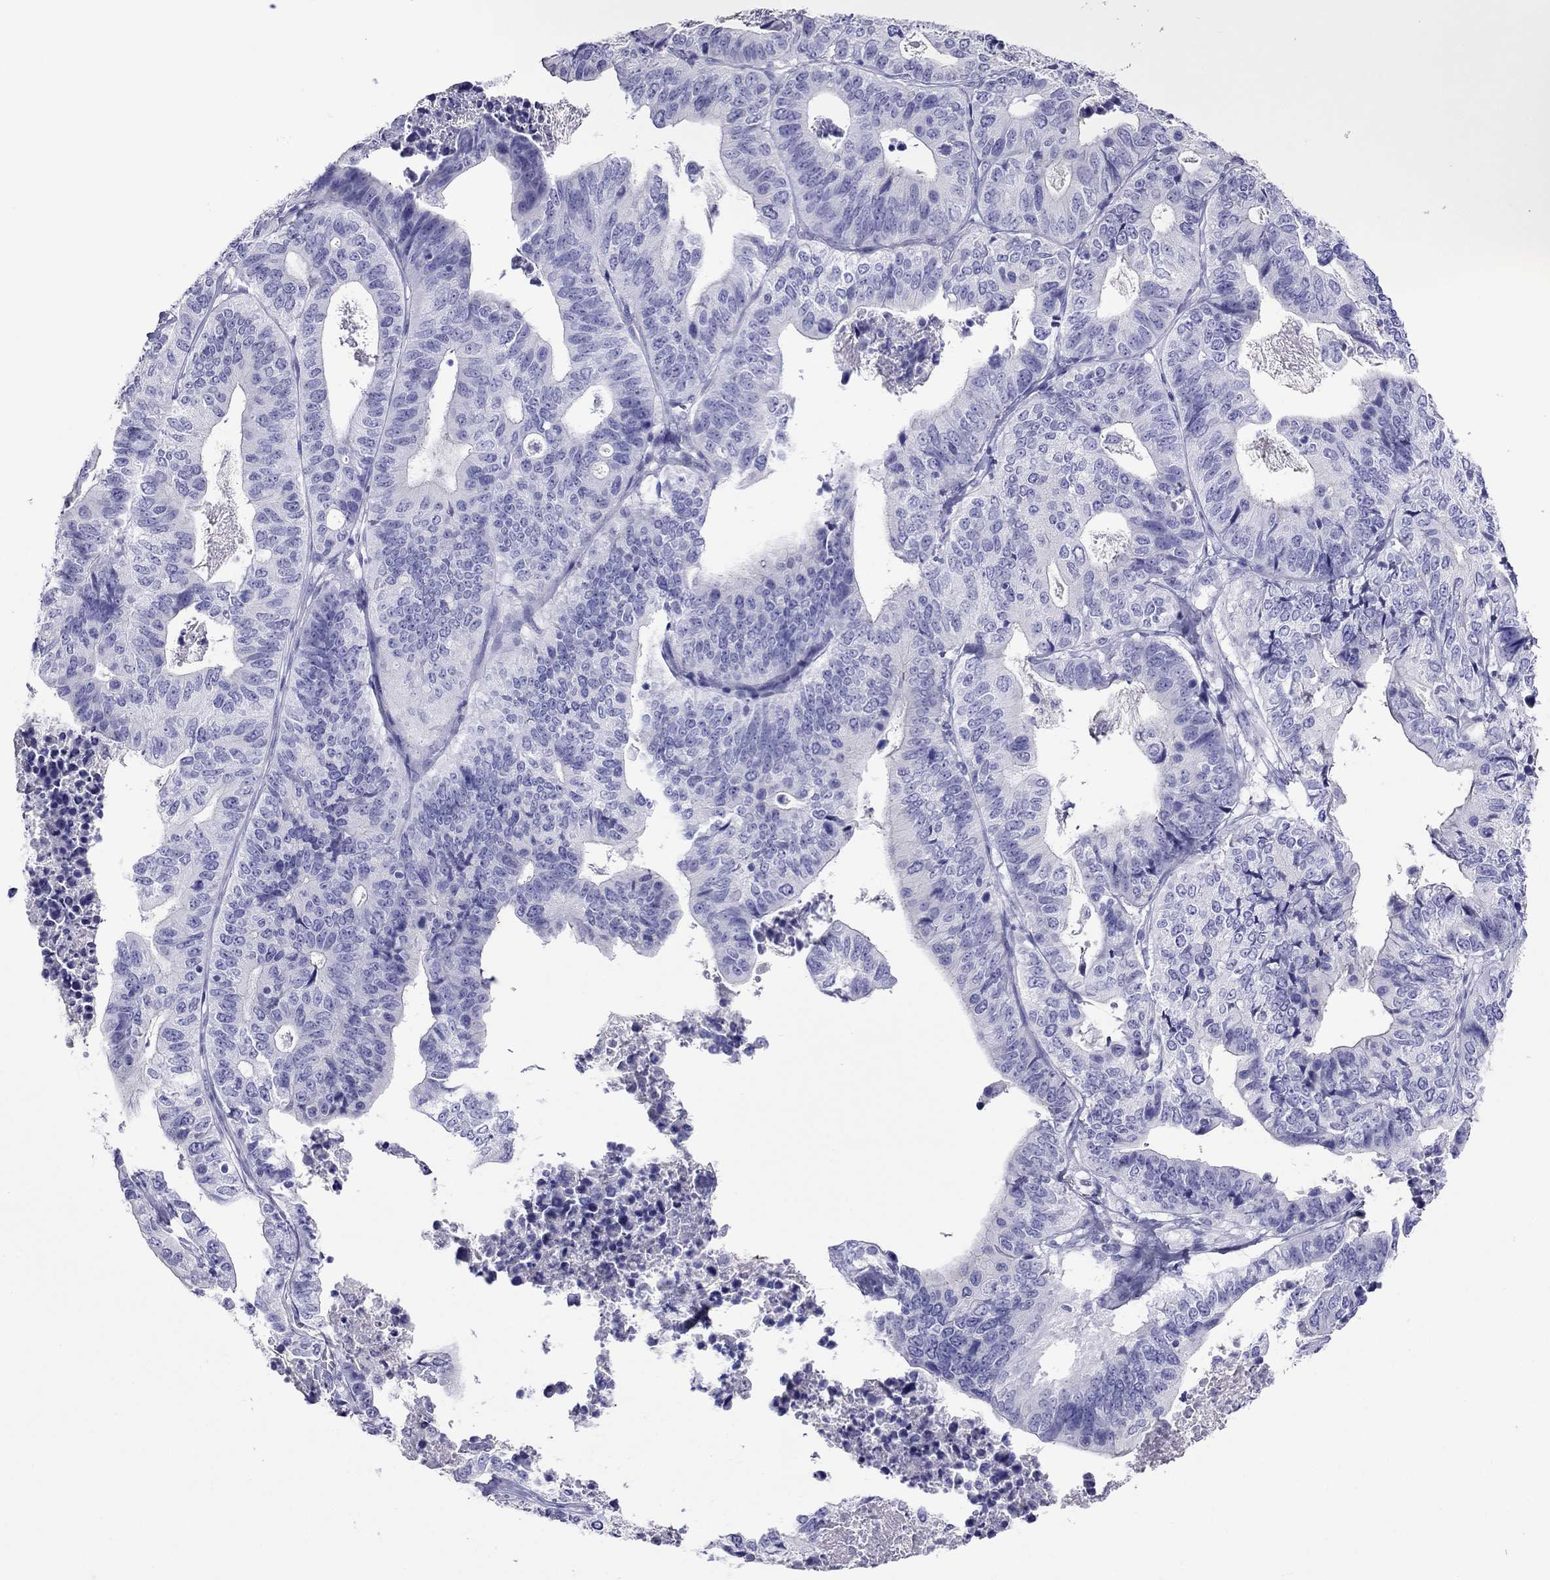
{"staining": {"intensity": "negative", "quantity": "none", "location": "none"}, "tissue": "stomach cancer", "cell_type": "Tumor cells", "image_type": "cancer", "snomed": [{"axis": "morphology", "description": "Adenocarcinoma, NOS"}, {"axis": "topography", "description": "Stomach, upper"}], "caption": "IHC histopathology image of stomach cancer (adenocarcinoma) stained for a protein (brown), which displays no staining in tumor cells.", "gene": "PCDHA6", "patient": {"sex": "female", "age": 67}}